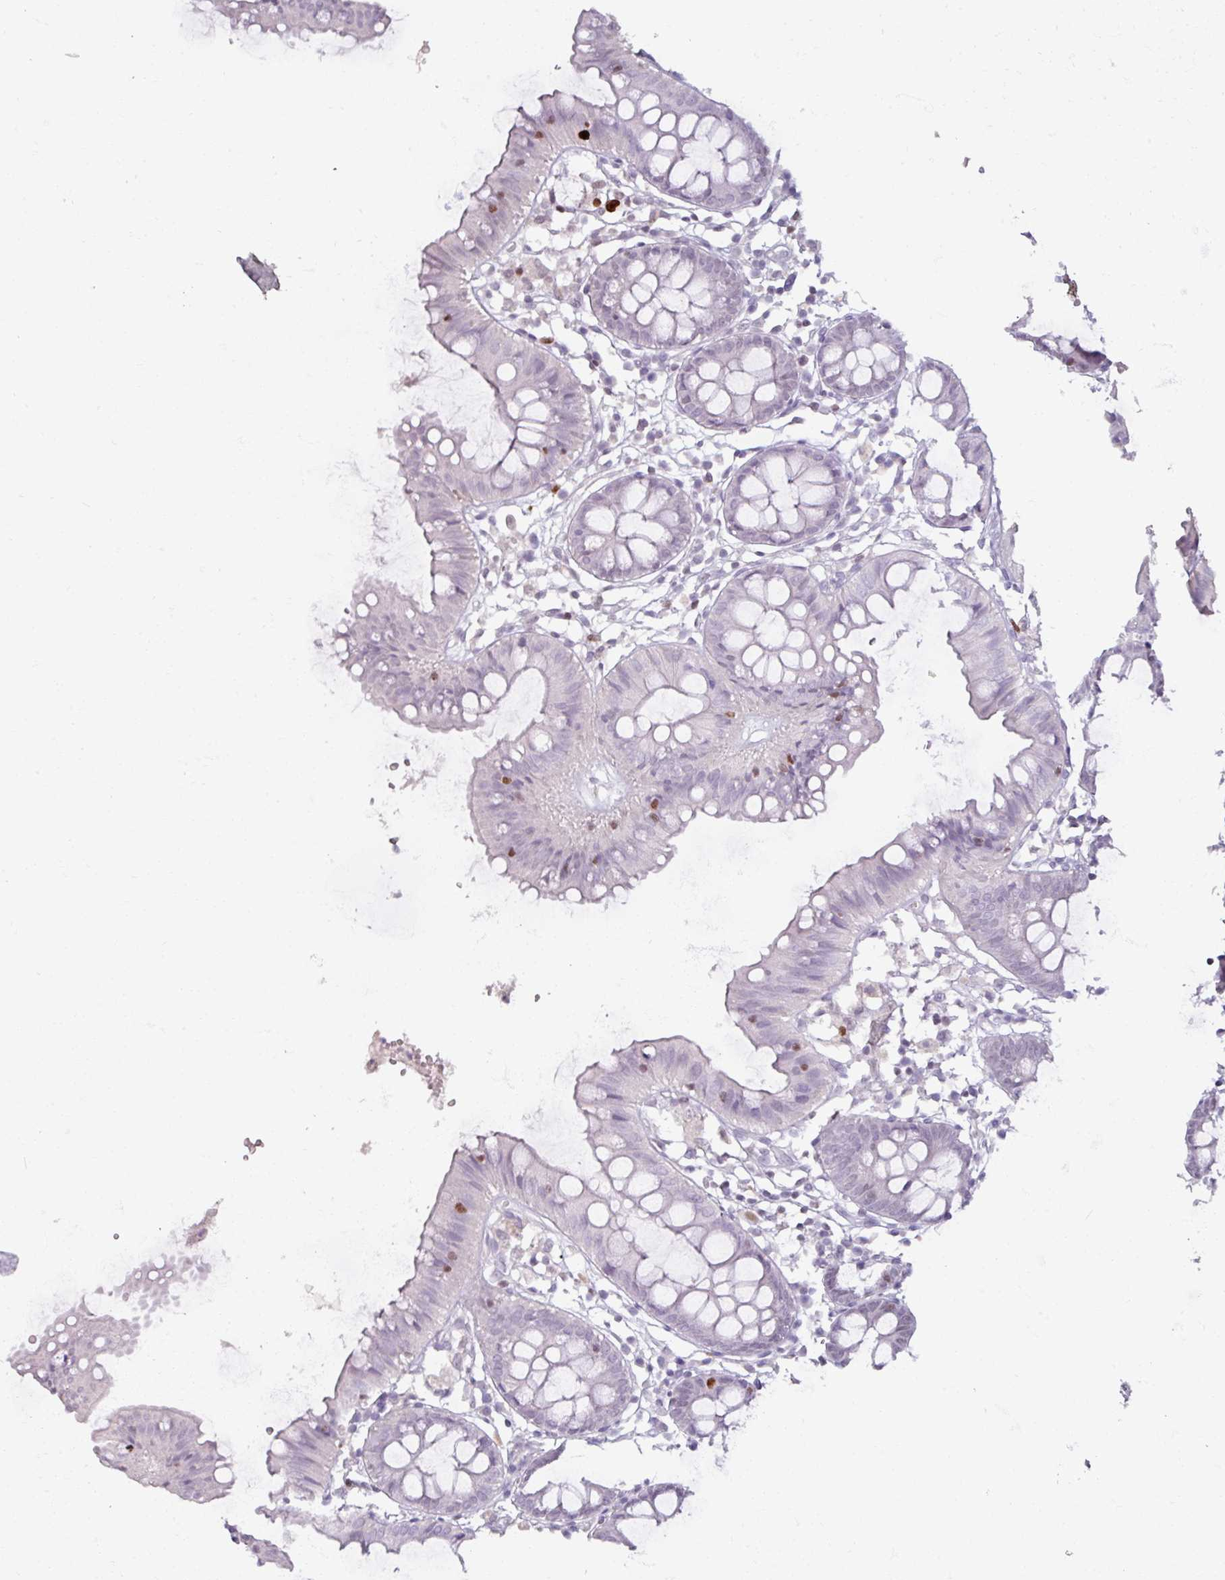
{"staining": {"intensity": "negative", "quantity": "none", "location": "none"}, "tissue": "colon", "cell_type": "Endothelial cells", "image_type": "normal", "snomed": [{"axis": "morphology", "description": "Normal tissue, NOS"}, {"axis": "topography", "description": "Colon"}], "caption": "Immunohistochemistry (IHC) micrograph of normal colon: human colon stained with DAB displays no significant protein staining in endothelial cells. (DAB (3,3'-diaminobenzidine) immunohistochemistry (IHC), high magnification).", "gene": "ATAD2", "patient": {"sex": "female", "age": 84}}